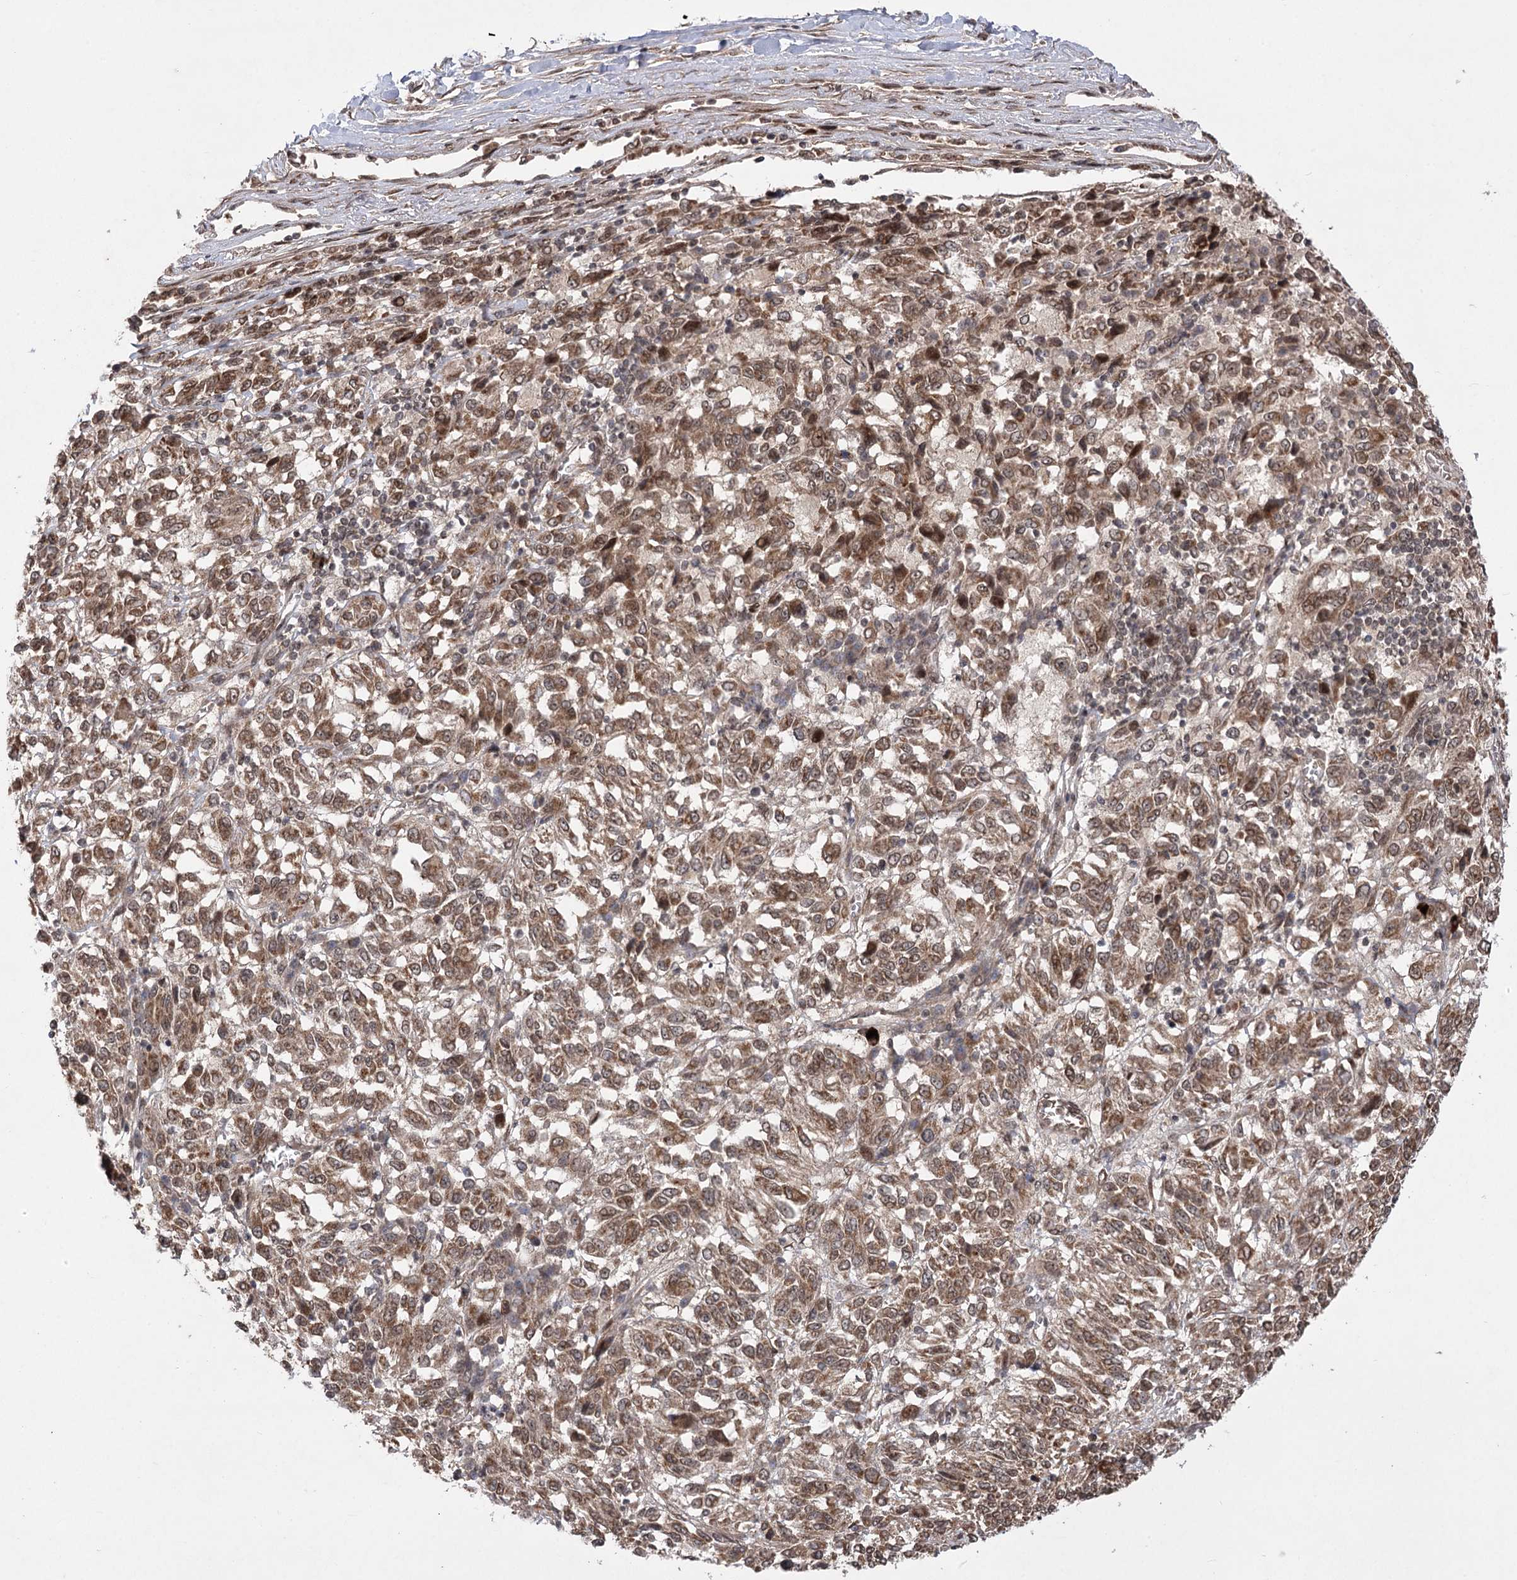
{"staining": {"intensity": "moderate", "quantity": ">75%", "location": "cytoplasmic/membranous,nuclear"}, "tissue": "melanoma", "cell_type": "Tumor cells", "image_type": "cancer", "snomed": [{"axis": "morphology", "description": "Malignant melanoma, Metastatic site"}, {"axis": "topography", "description": "Lung"}], "caption": "Protein staining by immunohistochemistry shows moderate cytoplasmic/membranous and nuclear positivity in about >75% of tumor cells in malignant melanoma (metastatic site).", "gene": "TENM2", "patient": {"sex": "male", "age": 64}}